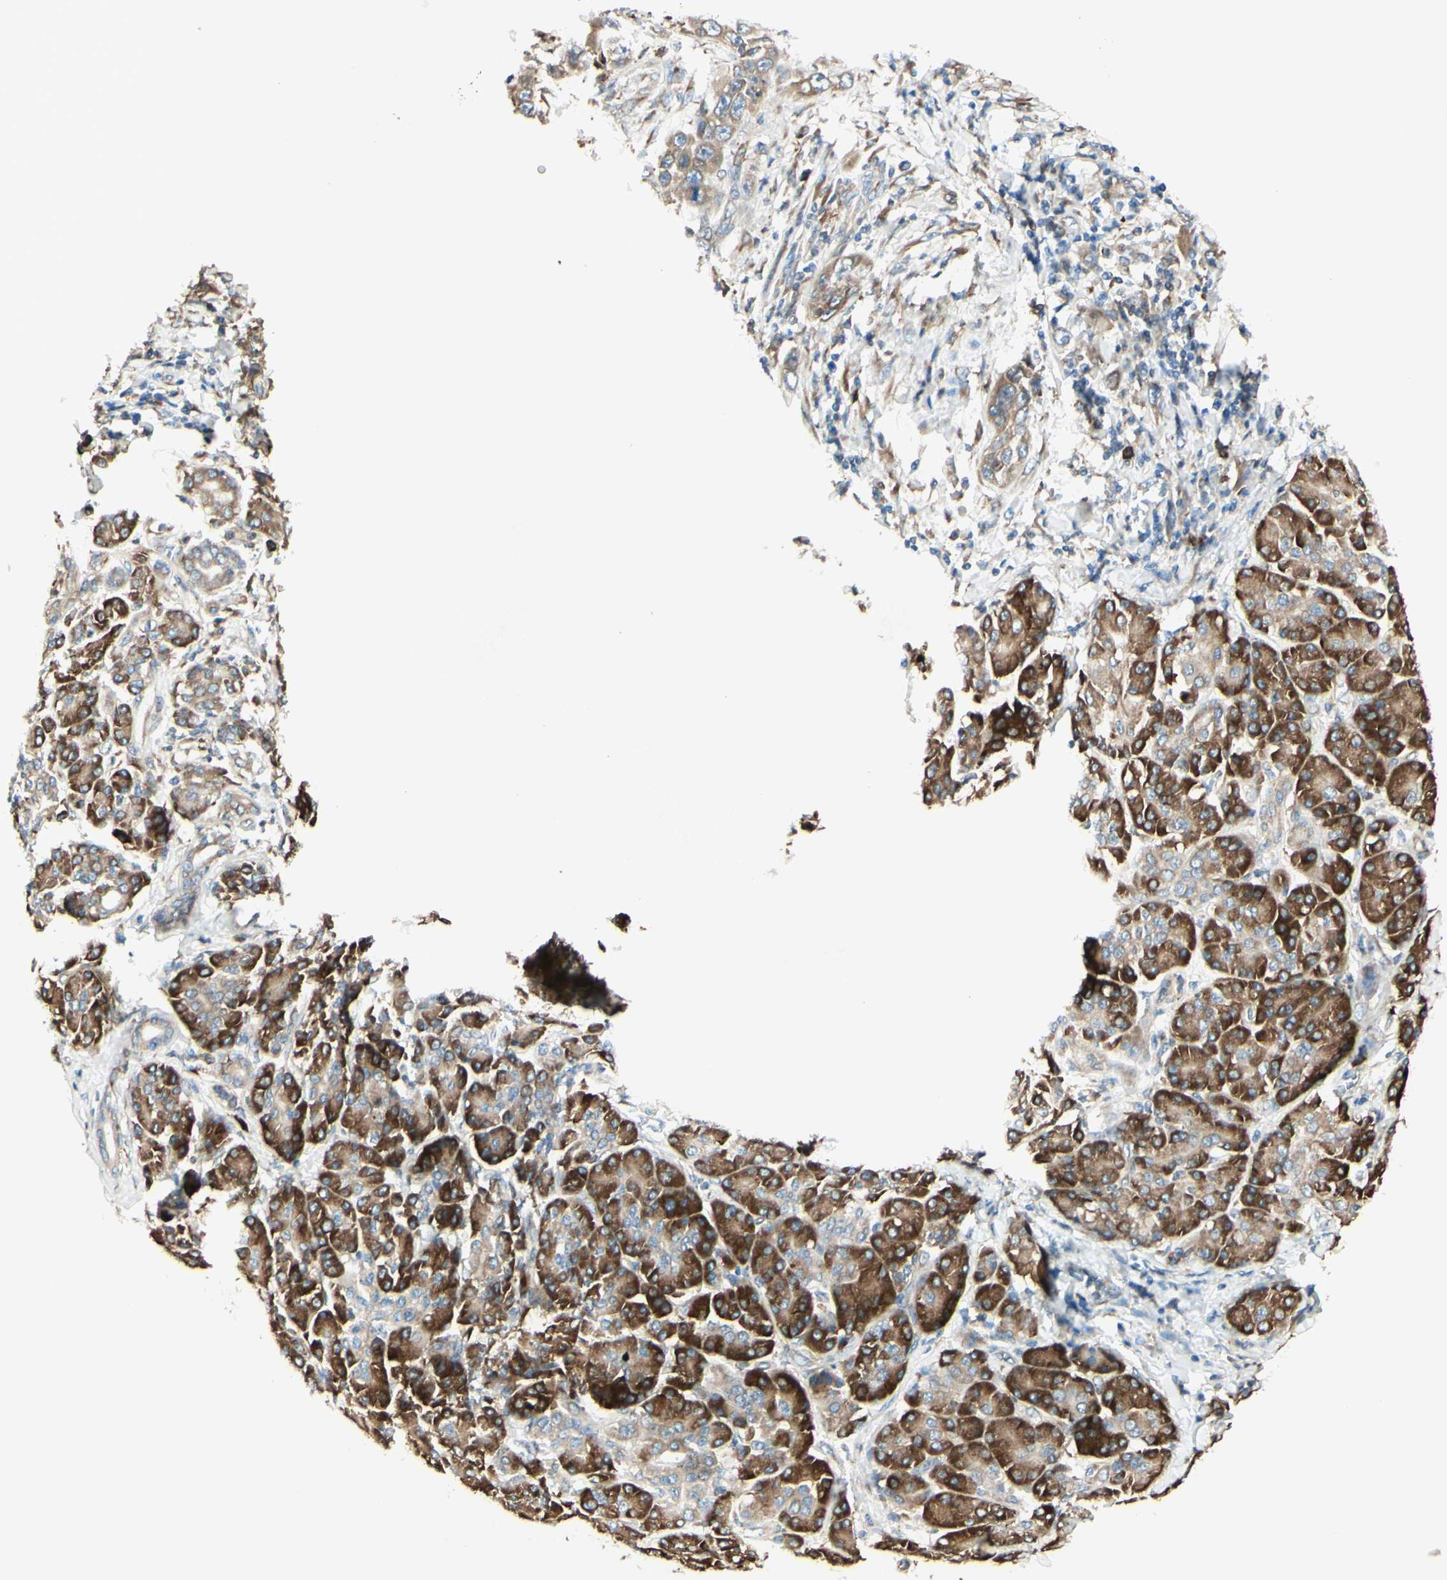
{"staining": {"intensity": "moderate", "quantity": ">75%", "location": "cytoplasmic/membranous"}, "tissue": "pancreatic cancer", "cell_type": "Tumor cells", "image_type": "cancer", "snomed": [{"axis": "morphology", "description": "Adenocarcinoma, NOS"}, {"axis": "topography", "description": "Pancreas"}], "caption": "Immunohistochemistry (IHC) of pancreatic cancer shows medium levels of moderate cytoplasmic/membranous staining in about >75% of tumor cells.", "gene": "DNAJB11", "patient": {"sex": "female", "age": 70}}